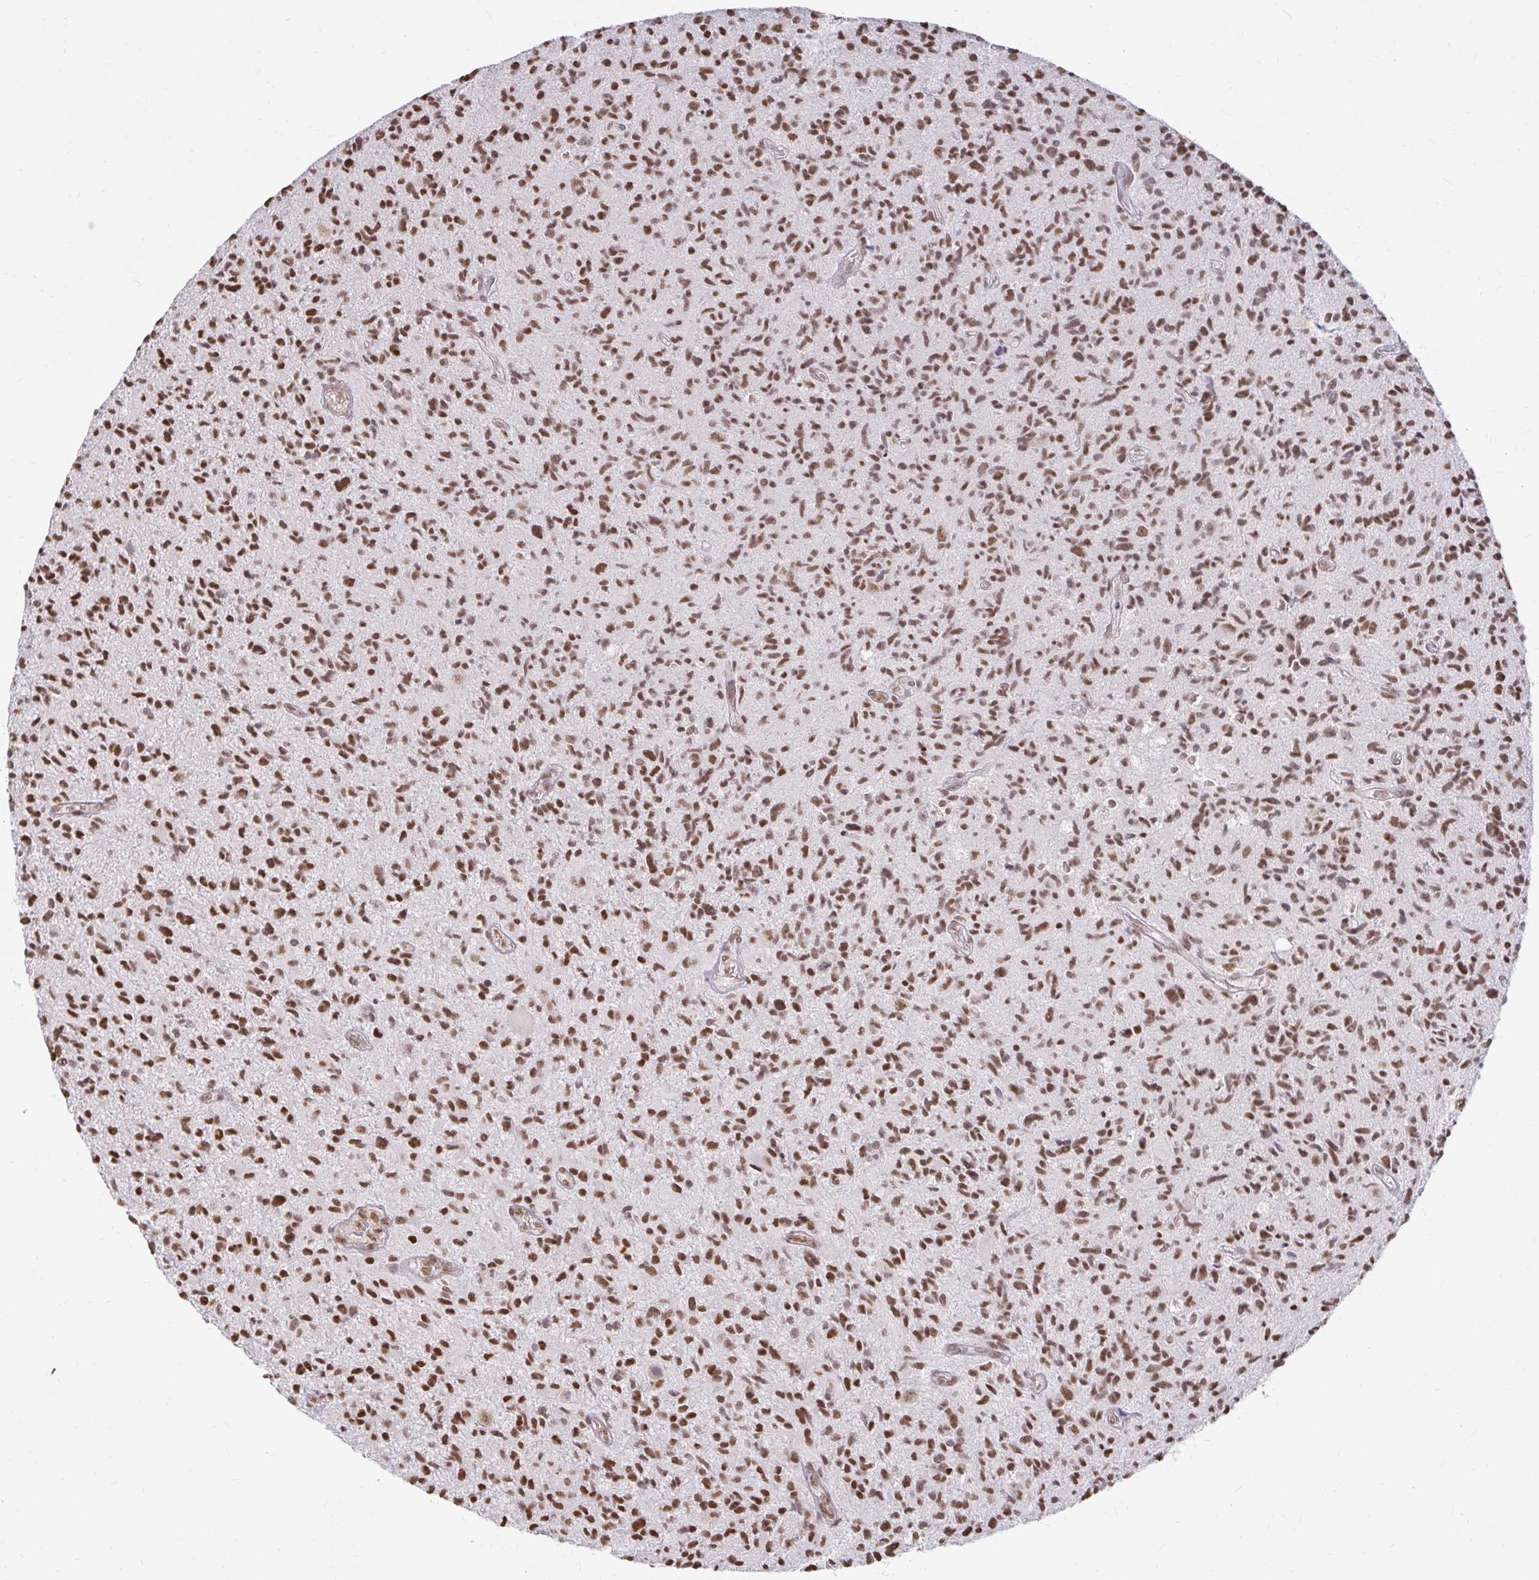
{"staining": {"intensity": "moderate", "quantity": ">75%", "location": "nuclear"}, "tissue": "glioma", "cell_type": "Tumor cells", "image_type": "cancer", "snomed": [{"axis": "morphology", "description": "Glioma, malignant, High grade"}, {"axis": "topography", "description": "Brain"}], "caption": "Glioma stained with IHC reveals moderate nuclear positivity in approximately >75% of tumor cells. Nuclei are stained in blue.", "gene": "HNRNPU", "patient": {"sex": "female", "age": 70}}